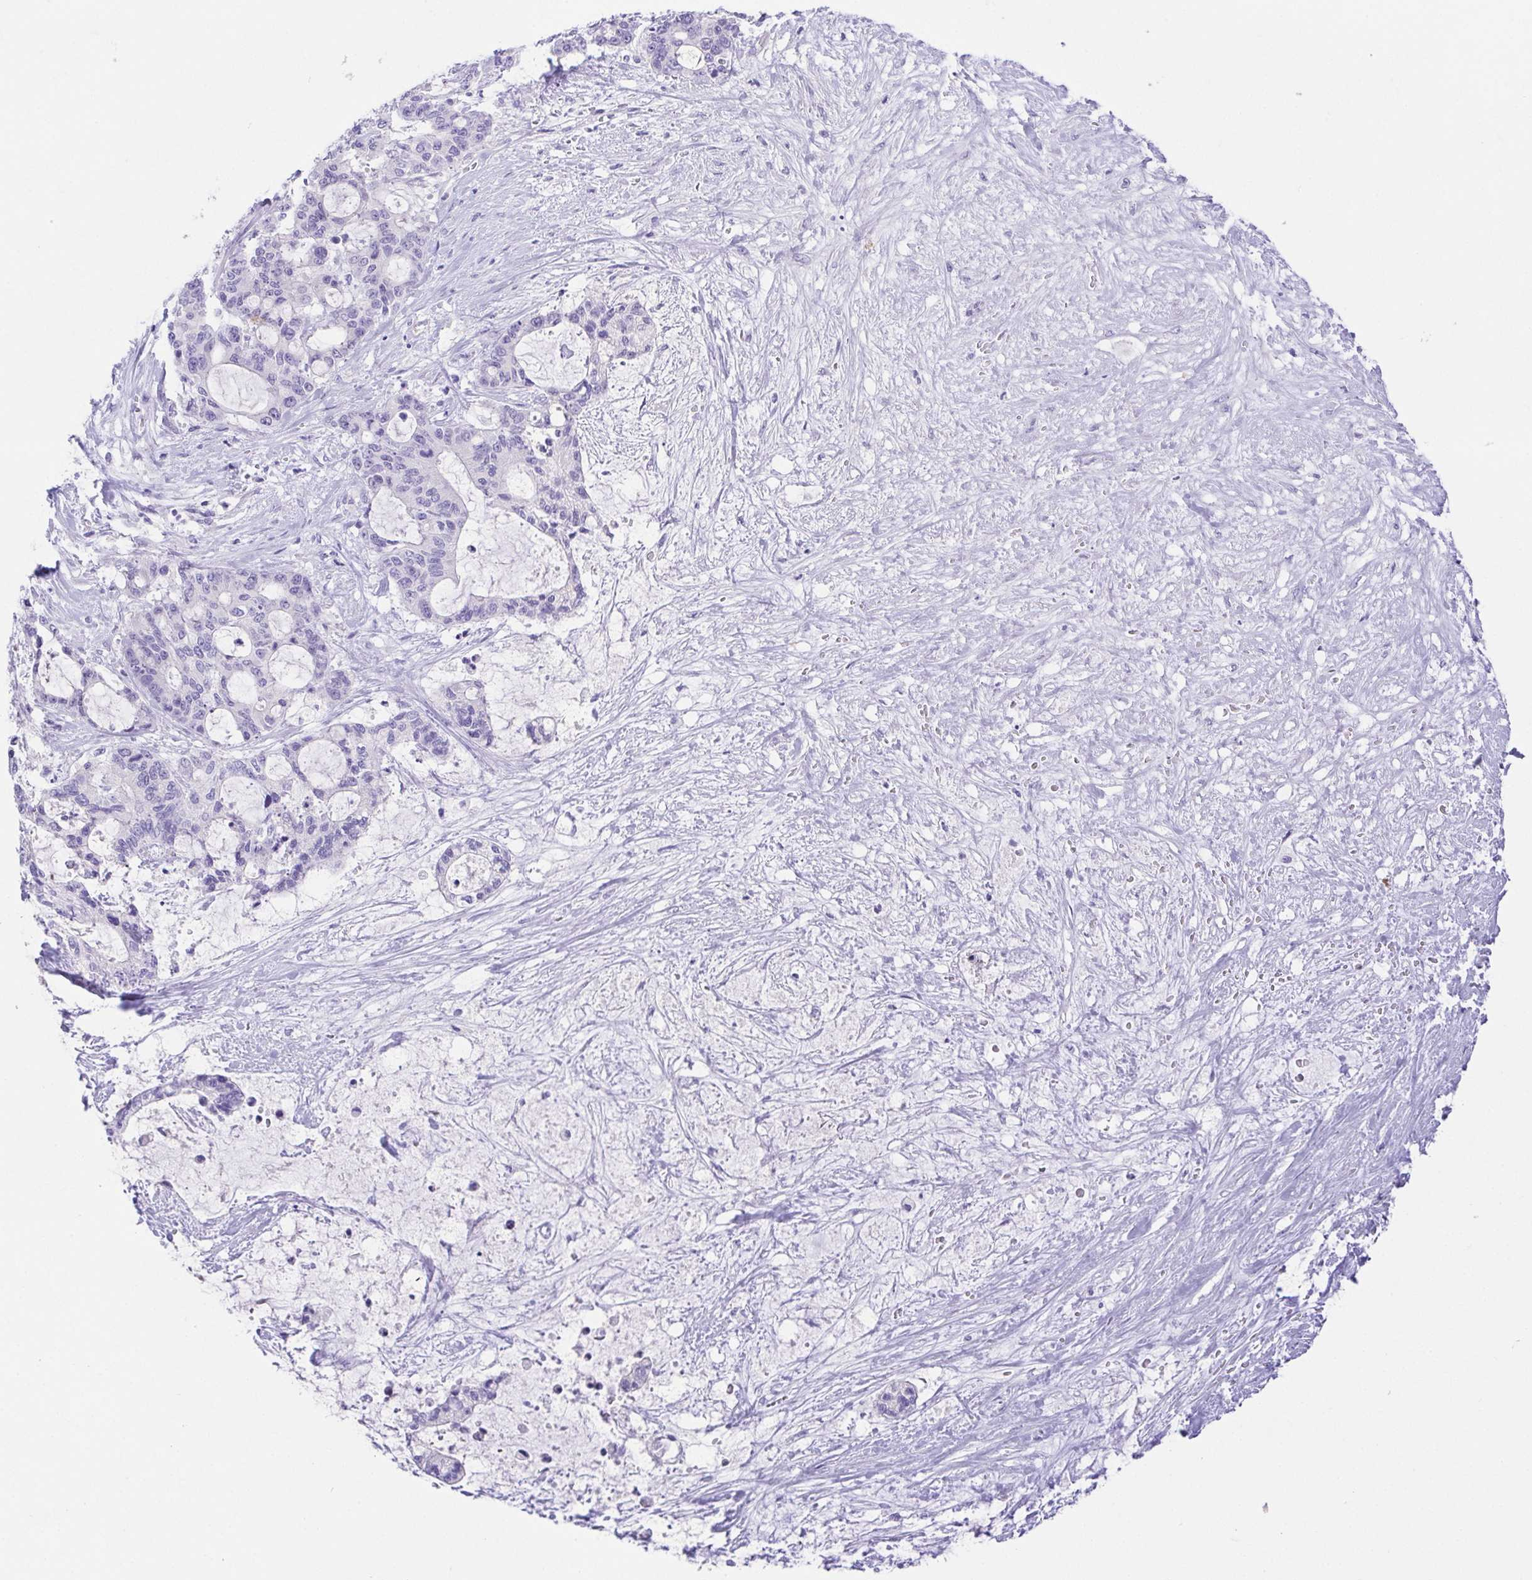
{"staining": {"intensity": "negative", "quantity": "none", "location": "none"}, "tissue": "liver cancer", "cell_type": "Tumor cells", "image_type": "cancer", "snomed": [{"axis": "morphology", "description": "Normal tissue, NOS"}, {"axis": "morphology", "description": "Cholangiocarcinoma"}, {"axis": "topography", "description": "Liver"}, {"axis": "topography", "description": "Peripheral nerve tissue"}], "caption": "Immunohistochemical staining of human cholangiocarcinoma (liver) demonstrates no significant staining in tumor cells.", "gene": "SPATA4", "patient": {"sex": "female", "age": 73}}